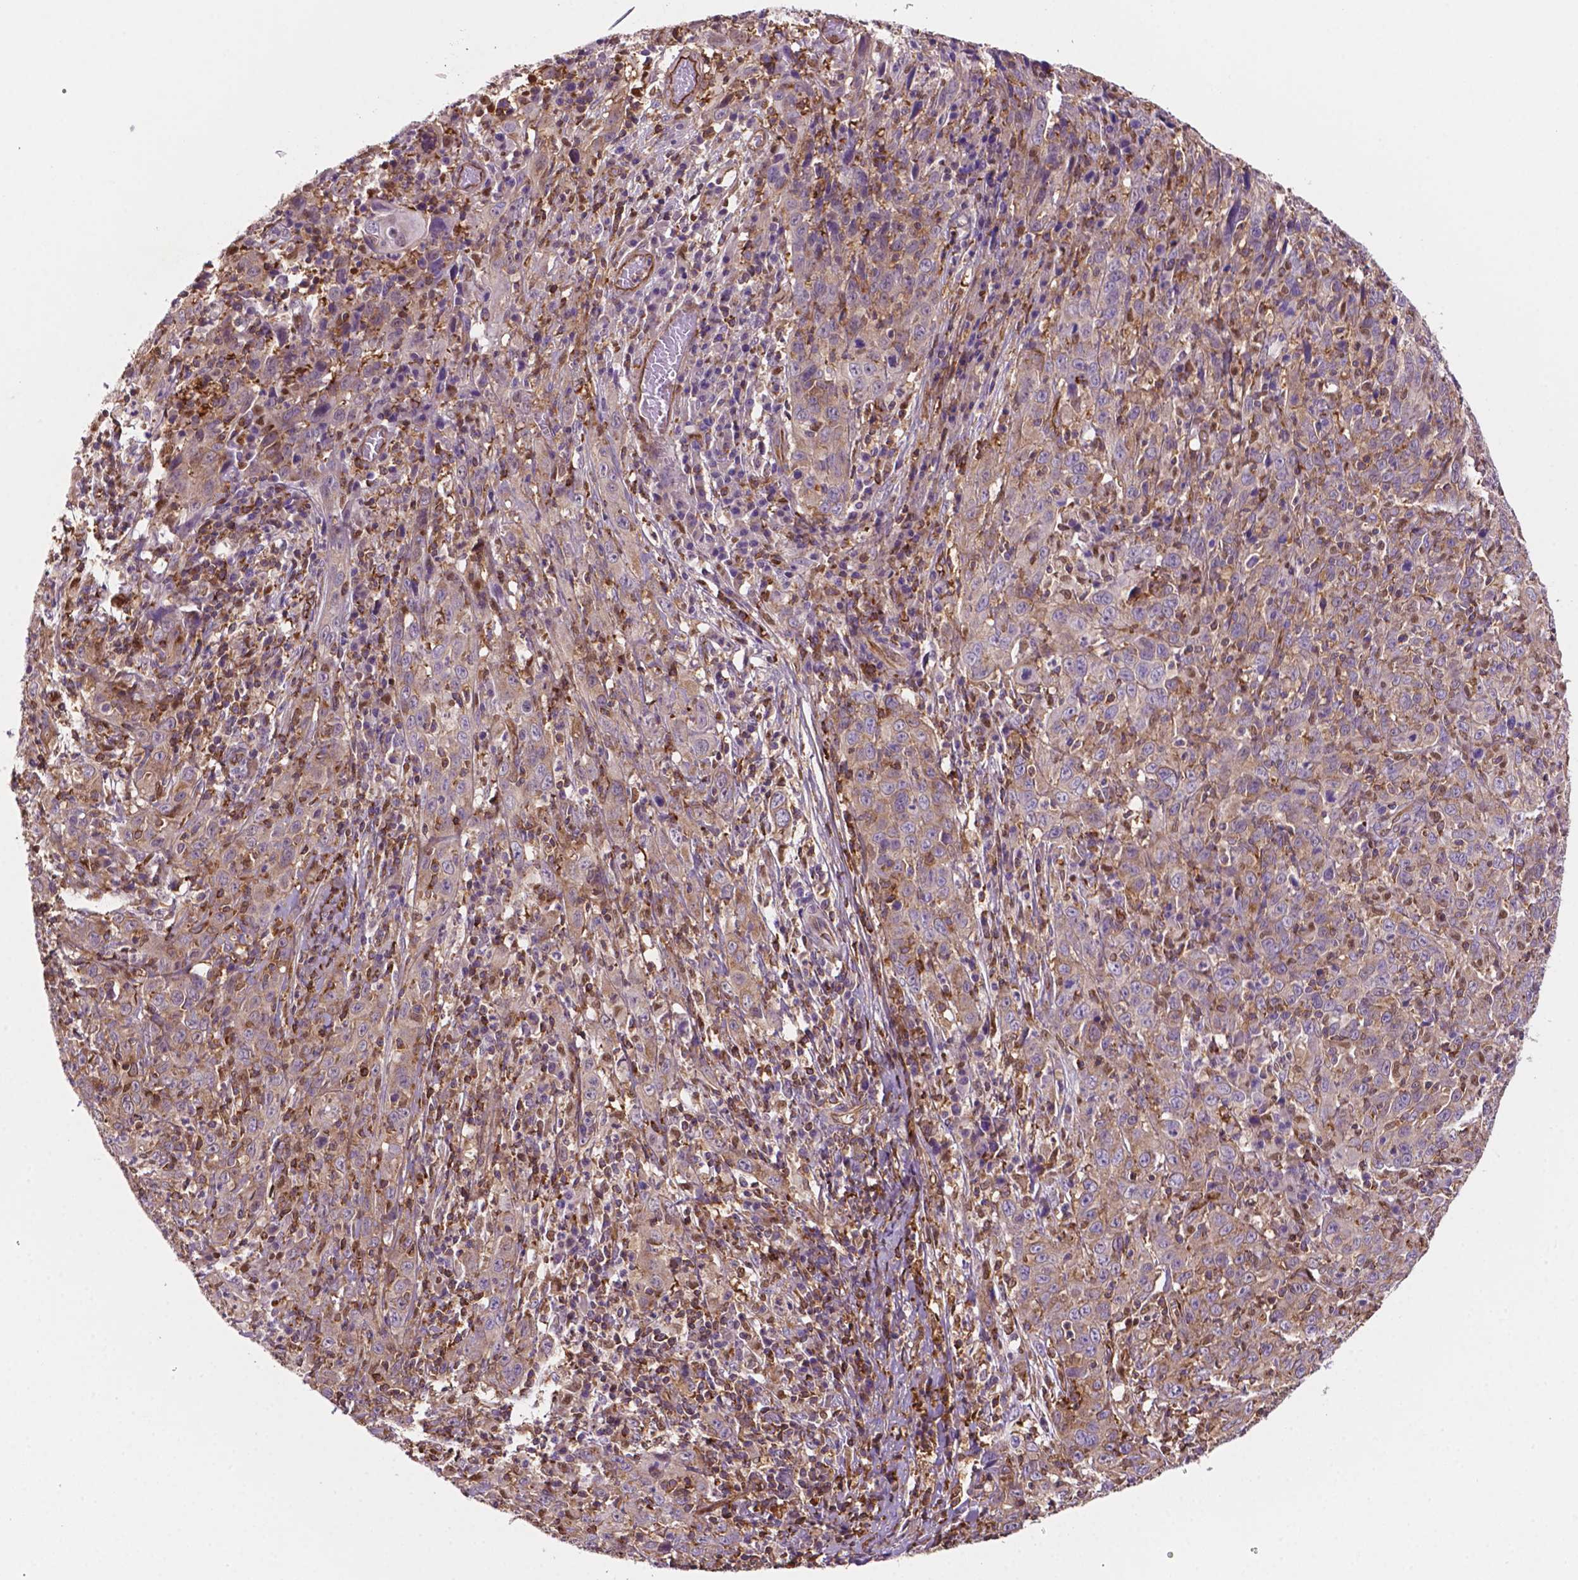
{"staining": {"intensity": "weak", "quantity": "25%-75%", "location": "cytoplasmic/membranous"}, "tissue": "cervical cancer", "cell_type": "Tumor cells", "image_type": "cancer", "snomed": [{"axis": "morphology", "description": "Squamous cell carcinoma, NOS"}, {"axis": "topography", "description": "Cervix"}], "caption": "Weak cytoplasmic/membranous expression is seen in about 25%-75% of tumor cells in cervical cancer (squamous cell carcinoma). The staining was performed using DAB (3,3'-diaminobenzidine) to visualize the protein expression in brown, while the nuclei were stained in blue with hematoxylin (Magnification: 20x).", "gene": "DCN", "patient": {"sex": "female", "age": 46}}